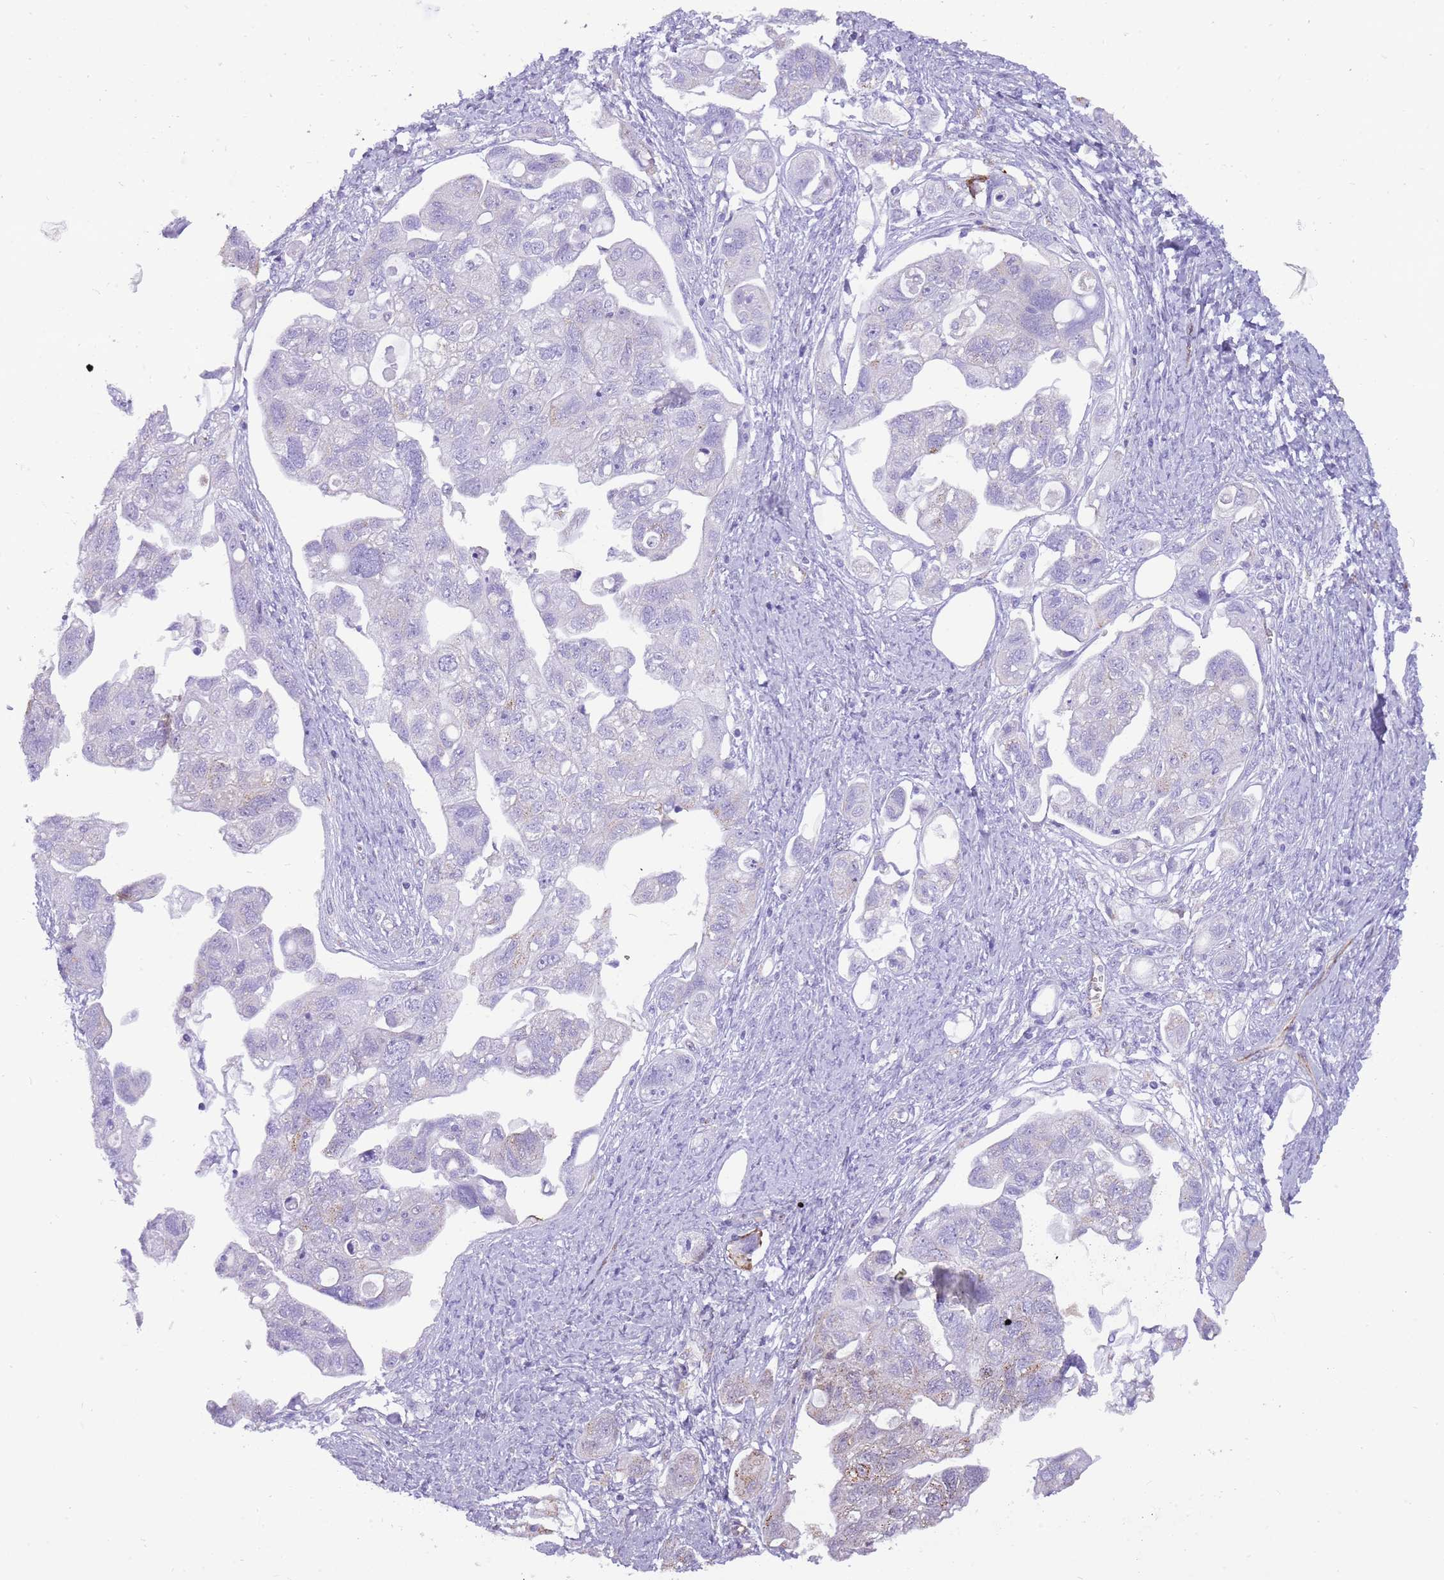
{"staining": {"intensity": "negative", "quantity": "none", "location": "none"}, "tissue": "ovarian cancer", "cell_type": "Tumor cells", "image_type": "cancer", "snomed": [{"axis": "morphology", "description": "Carcinoma, NOS"}, {"axis": "morphology", "description": "Cystadenocarcinoma, serous, NOS"}, {"axis": "topography", "description": "Ovary"}], "caption": "Tumor cells show no significant protein positivity in carcinoma (ovarian). (Stains: DAB IHC with hematoxylin counter stain, Microscopy: brightfield microscopy at high magnification).", "gene": "PCNX1", "patient": {"sex": "female", "age": 69}}